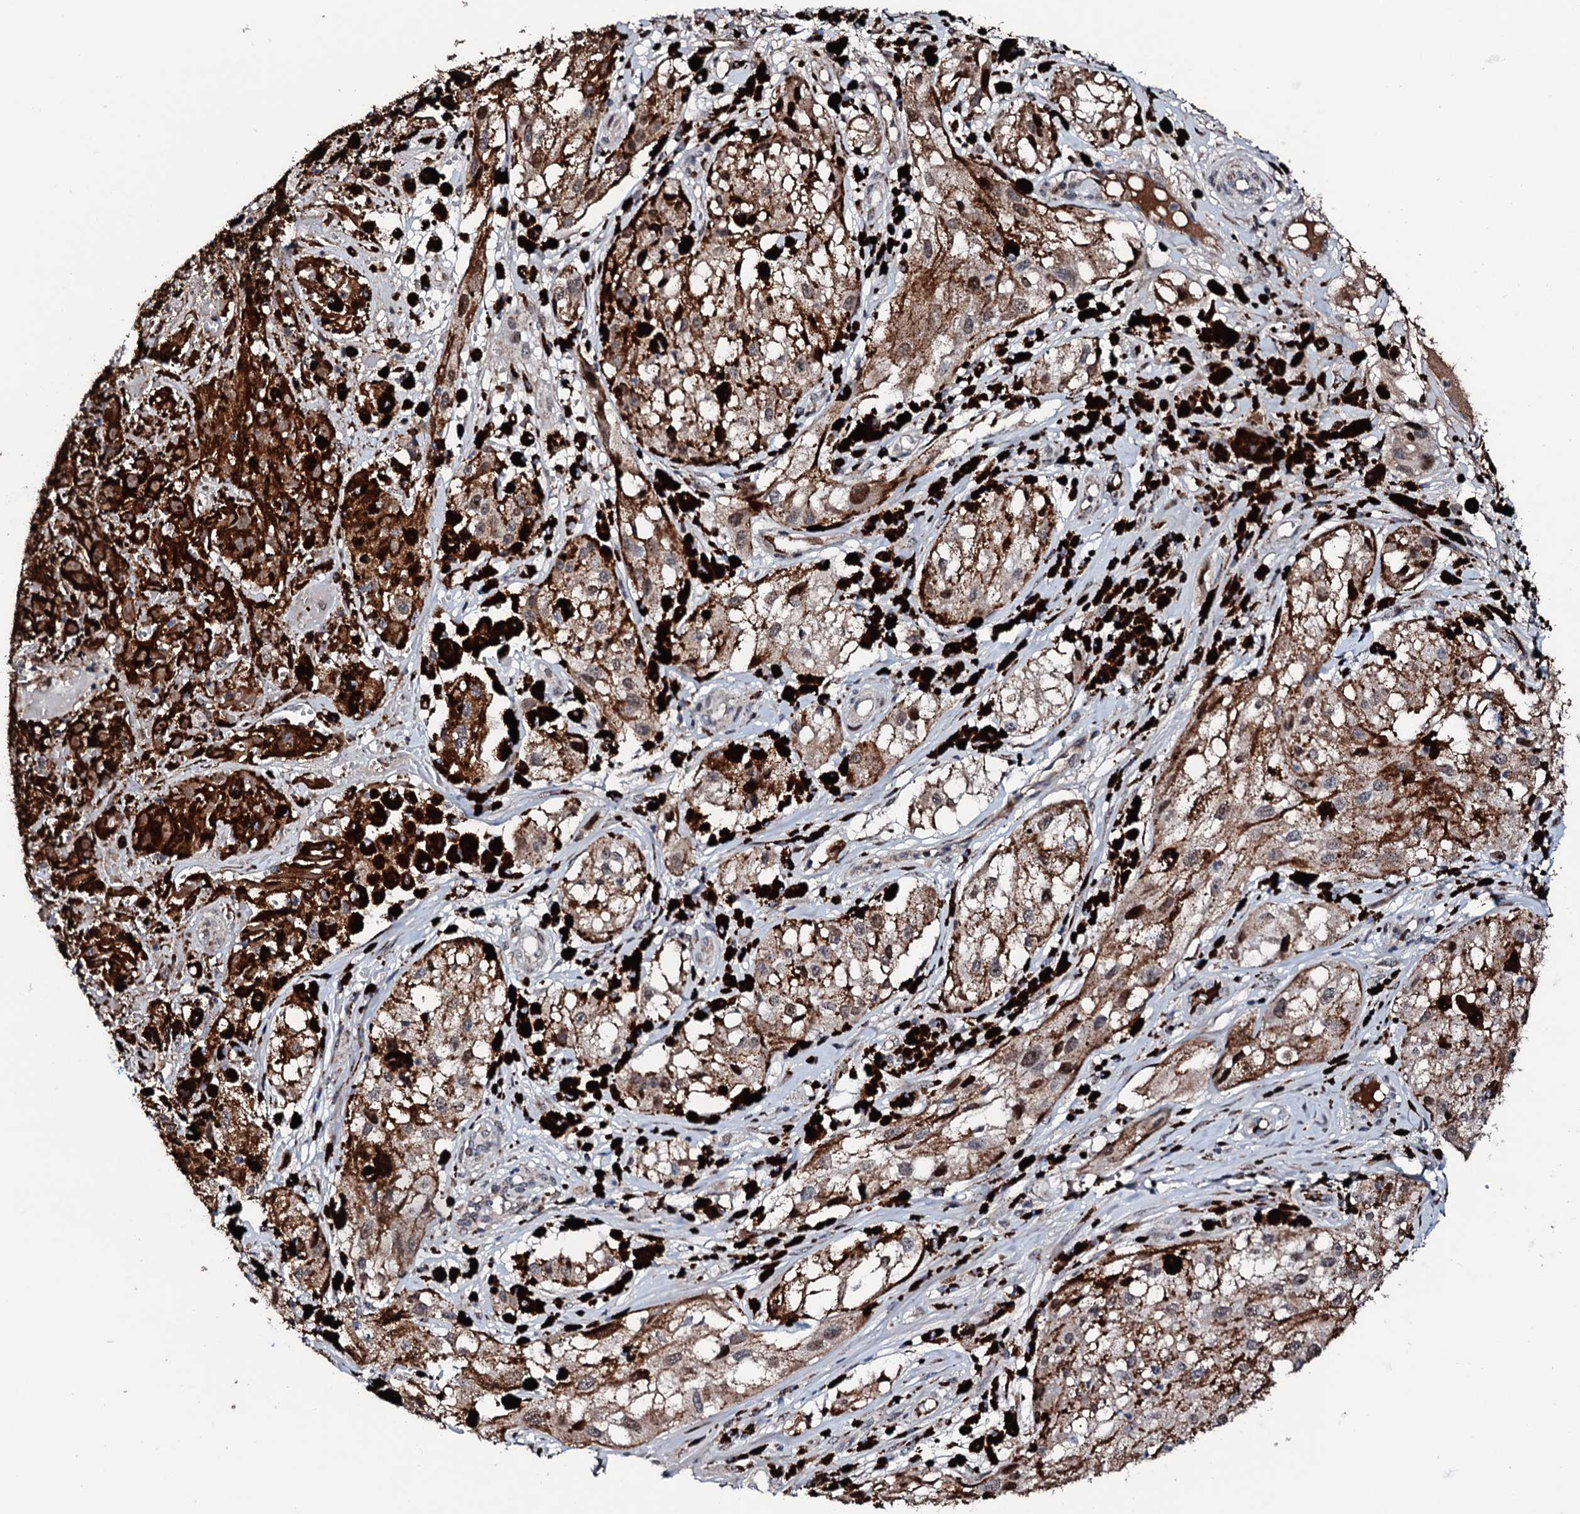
{"staining": {"intensity": "moderate", "quantity": ">75%", "location": "cytoplasmic/membranous"}, "tissue": "melanoma", "cell_type": "Tumor cells", "image_type": "cancer", "snomed": [{"axis": "morphology", "description": "Malignant melanoma, NOS"}, {"axis": "topography", "description": "Skin"}], "caption": "Tumor cells demonstrate moderate cytoplasmic/membranous positivity in about >75% of cells in melanoma.", "gene": "KIF18A", "patient": {"sex": "male", "age": 88}}